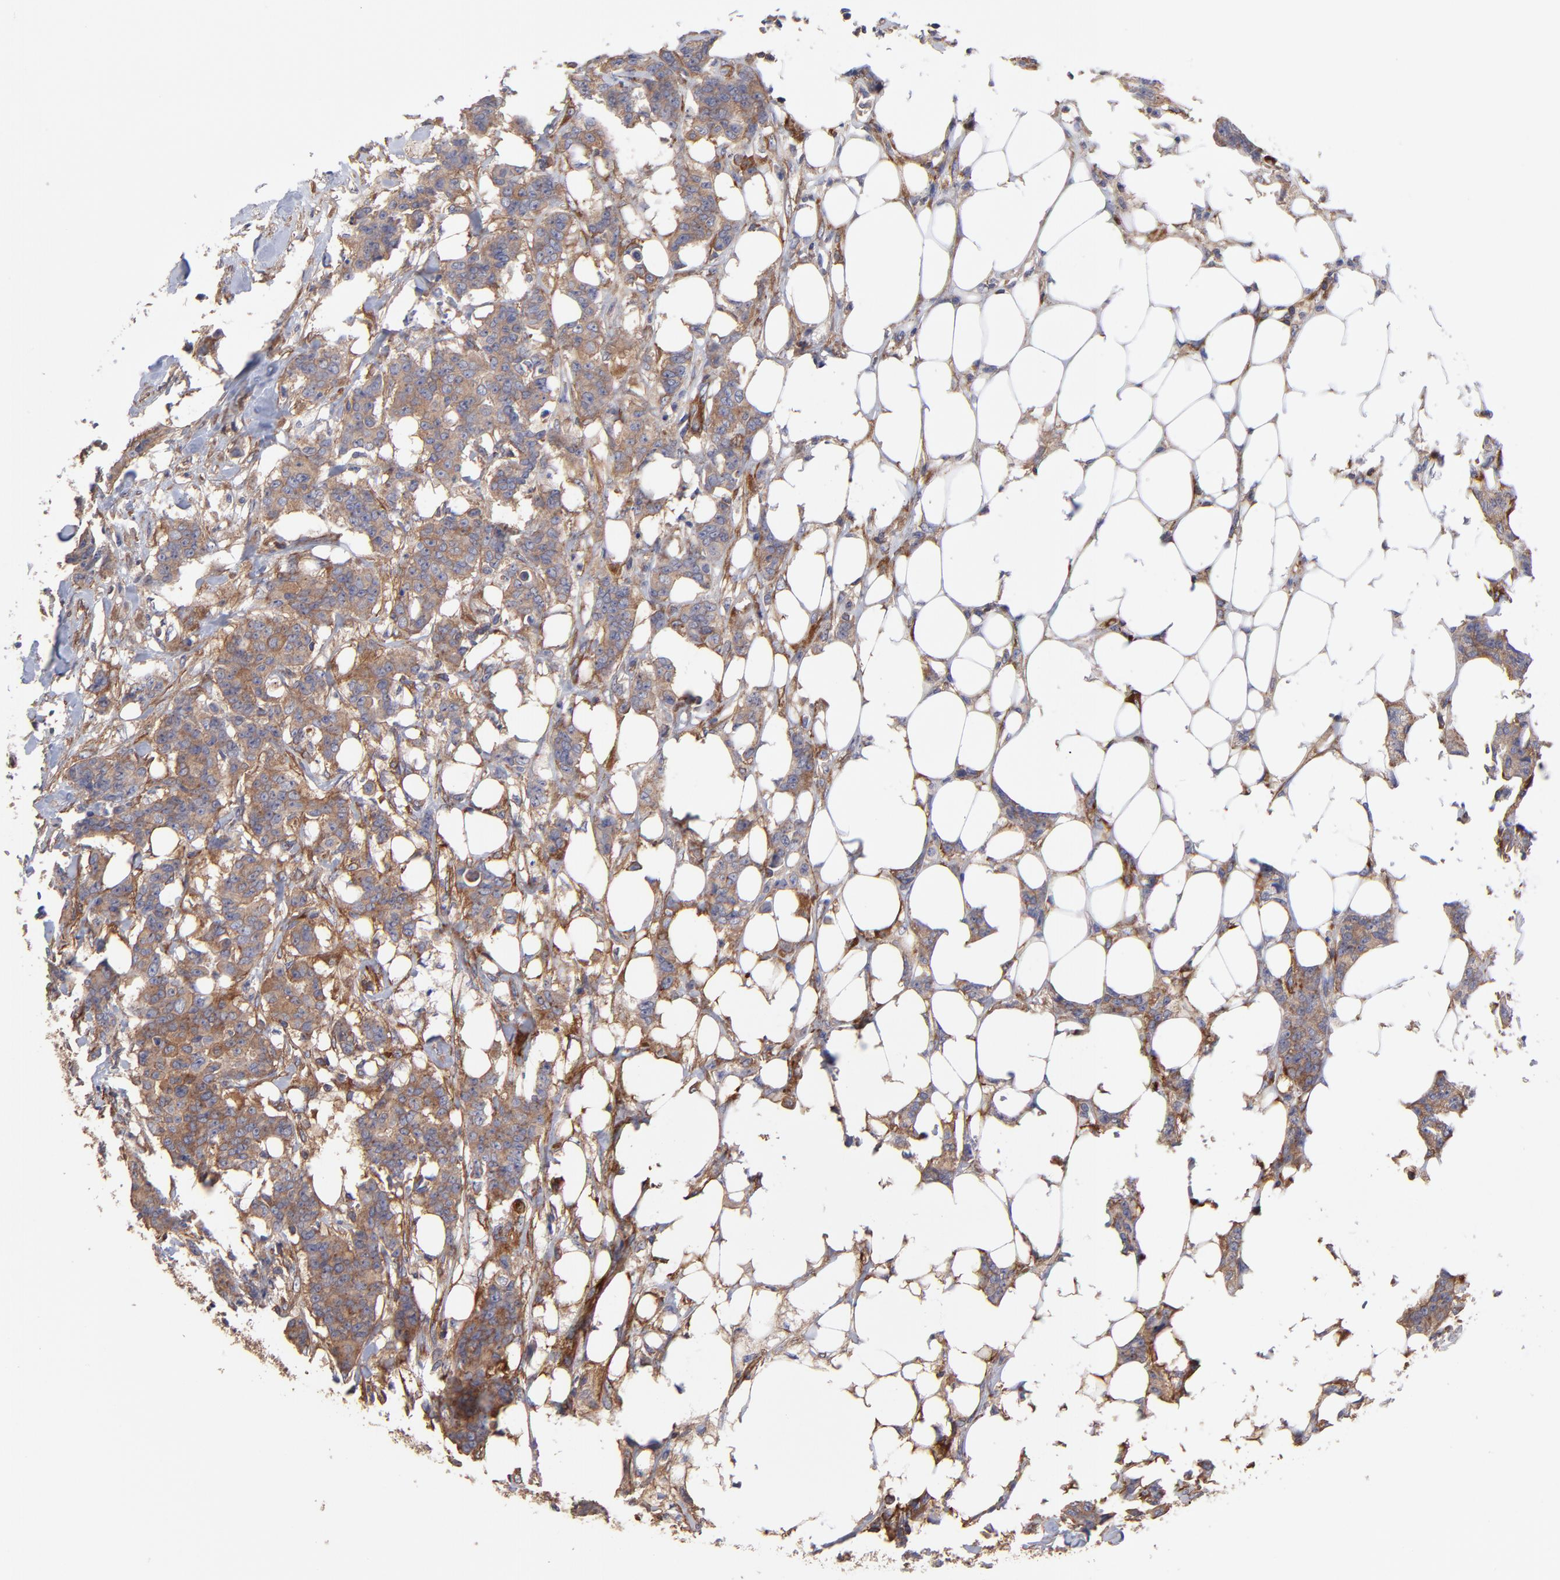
{"staining": {"intensity": "moderate", "quantity": ">75%", "location": "cytoplasmic/membranous"}, "tissue": "breast cancer", "cell_type": "Tumor cells", "image_type": "cancer", "snomed": [{"axis": "morphology", "description": "Duct carcinoma"}, {"axis": "topography", "description": "Breast"}], "caption": "Immunohistochemical staining of intraductal carcinoma (breast) reveals medium levels of moderate cytoplasmic/membranous protein positivity in approximately >75% of tumor cells.", "gene": "ASB7", "patient": {"sex": "female", "age": 40}}